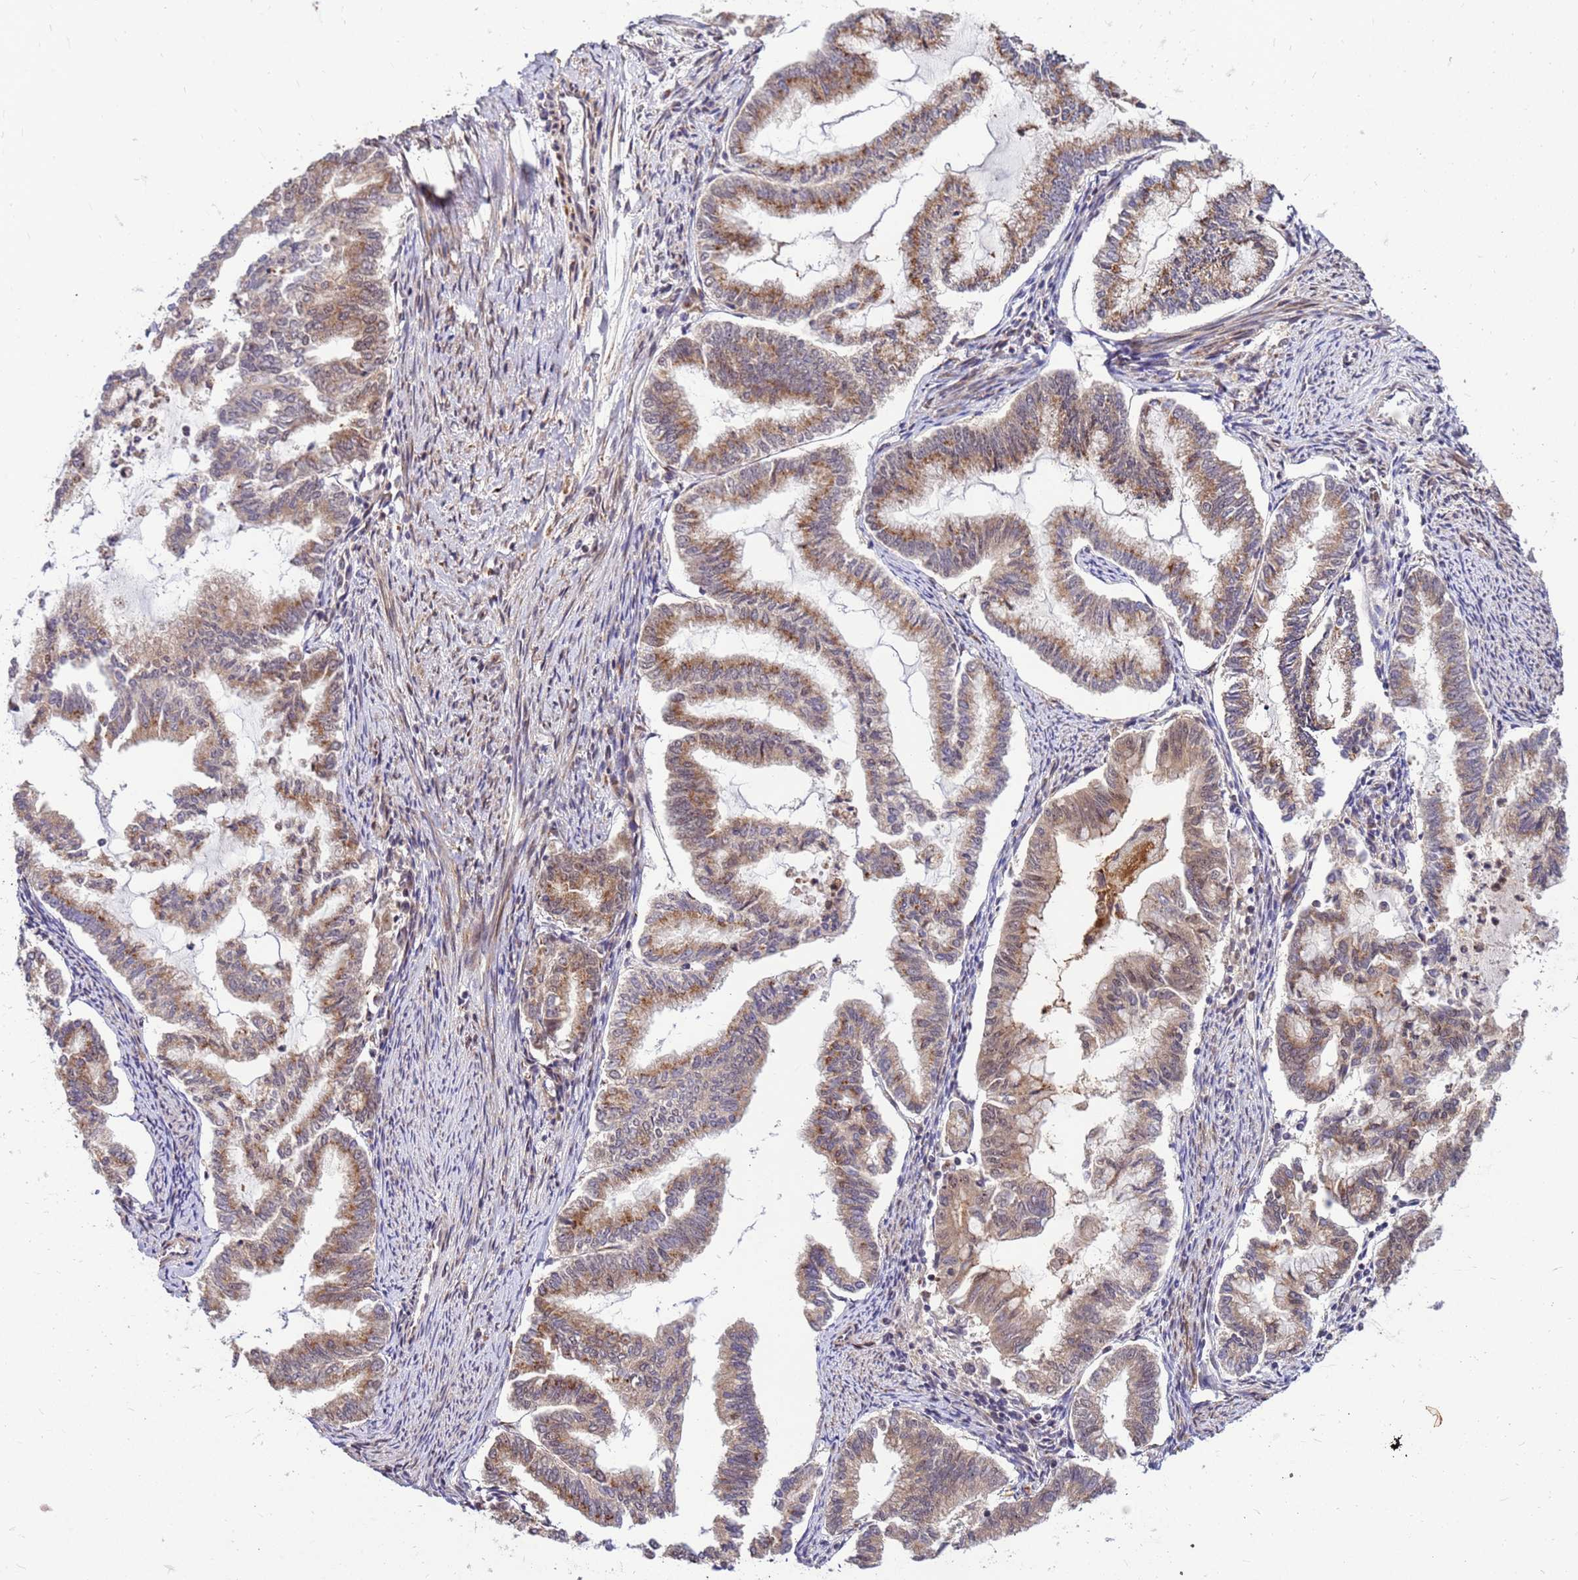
{"staining": {"intensity": "moderate", "quantity": ">75%", "location": "cytoplasmic/membranous"}, "tissue": "endometrial cancer", "cell_type": "Tumor cells", "image_type": "cancer", "snomed": [{"axis": "morphology", "description": "Adenocarcinoma, NOS"}, {"axis": "topography", "description": "Endometrium"}], "caption": "The image exhibits immunohistochemical staining of adenocarcinoma (endometrial). There is moderate cytoplasmic/membranous positivity is seen in about >75% of tumor cells. The protein is stained brown, and the nuclei are stained in blue (DAB (3,3'-diaminobenzidine) IHC with brightfield microscopy, high magnification).", "gene": "NCBP2", "patient": {"sex": "female", "age": 79}}